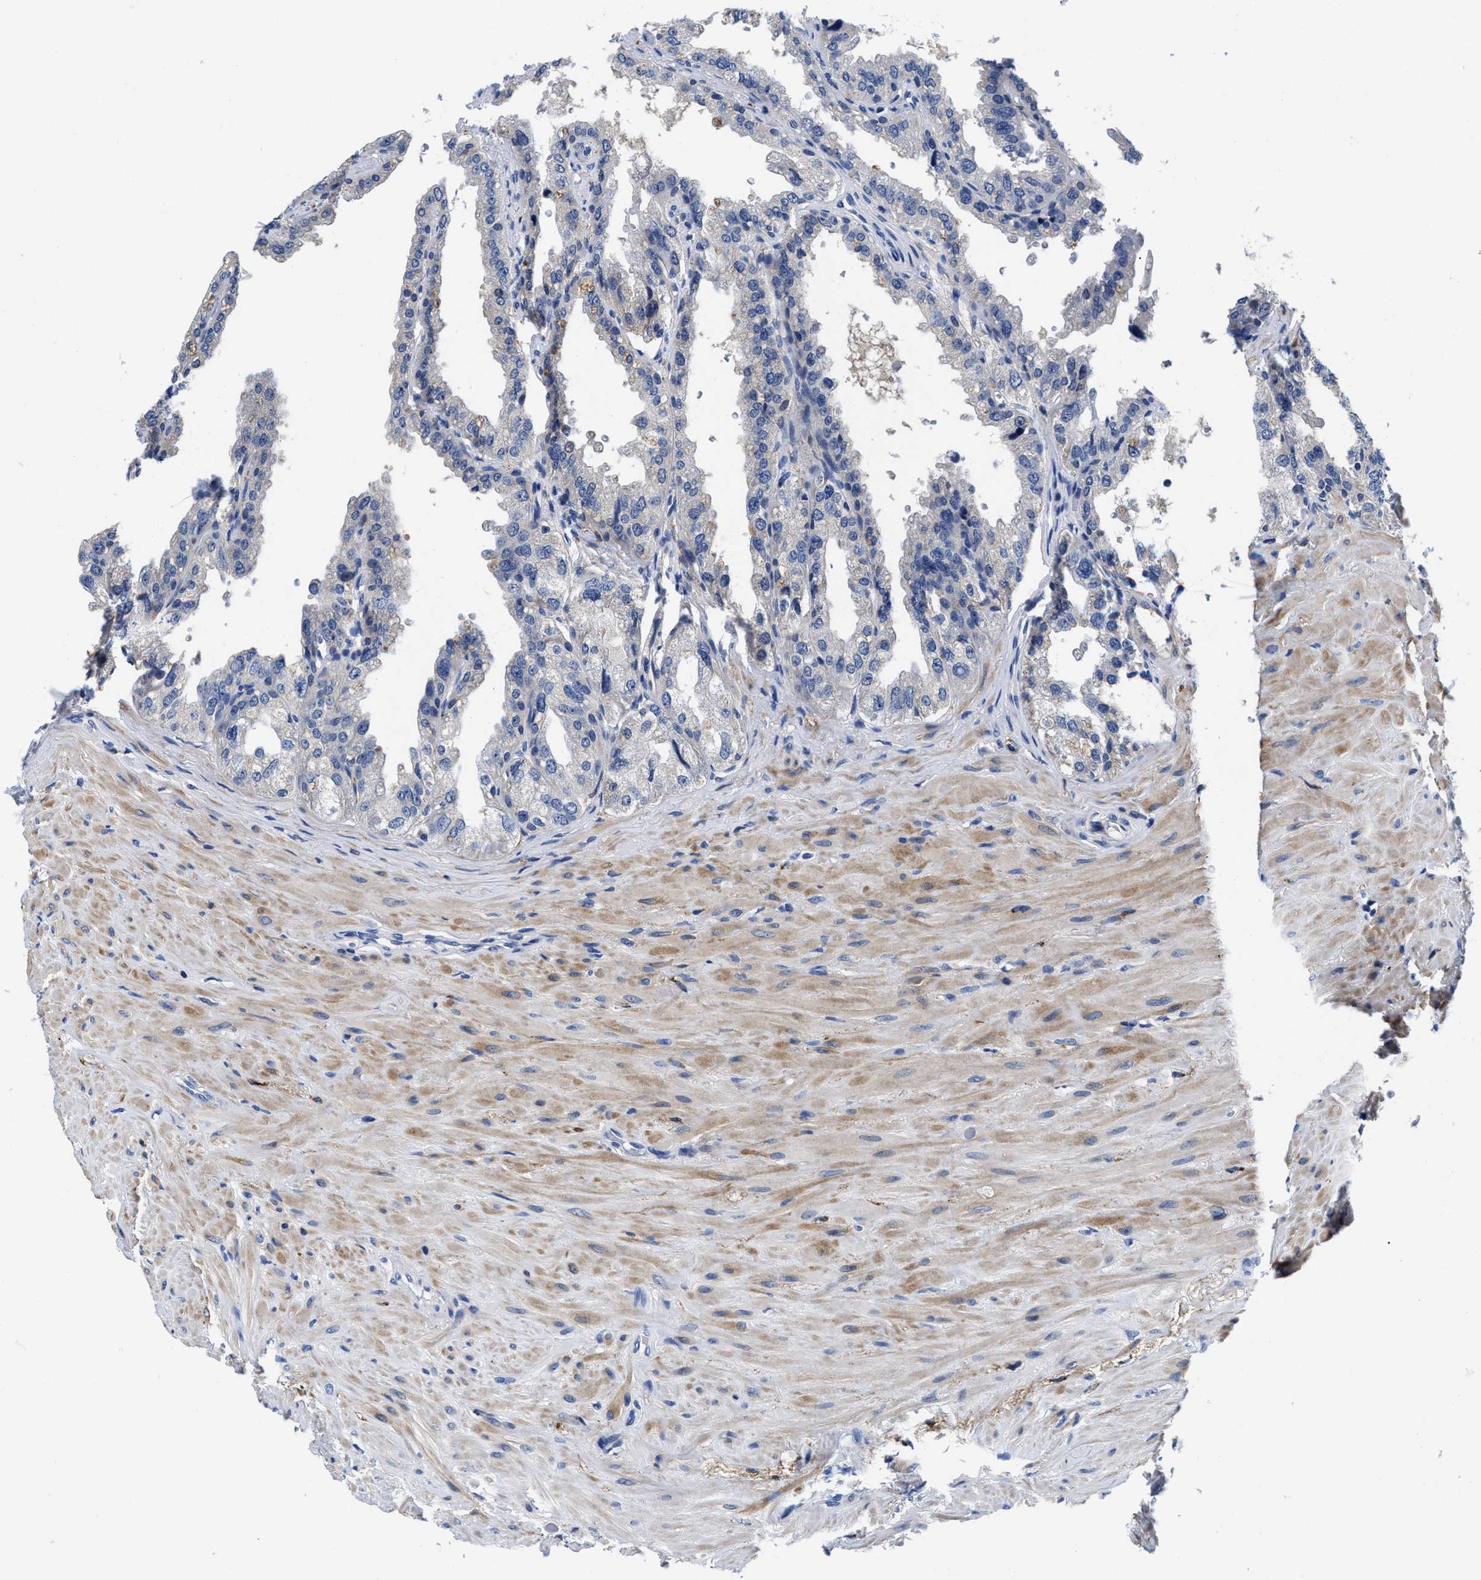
{"staining": {"intensity": "negative", "quantity": "none", "location": "none"}, "tissue": "seminal vesicle", "cell_type": "Glandular cells", "image_type": "normal", "snomed": [{"axis": "morphology", "description": "Normal tissue, NOS"}, {"axis": "topography", "description": "Seminal veicle"}], "caption": "Histopathology image shows no protein positivity in glandular cells of normal seminal vesicle.", "gene": "SLC35F1", "patient": {"sex": "male", "age": 68}}